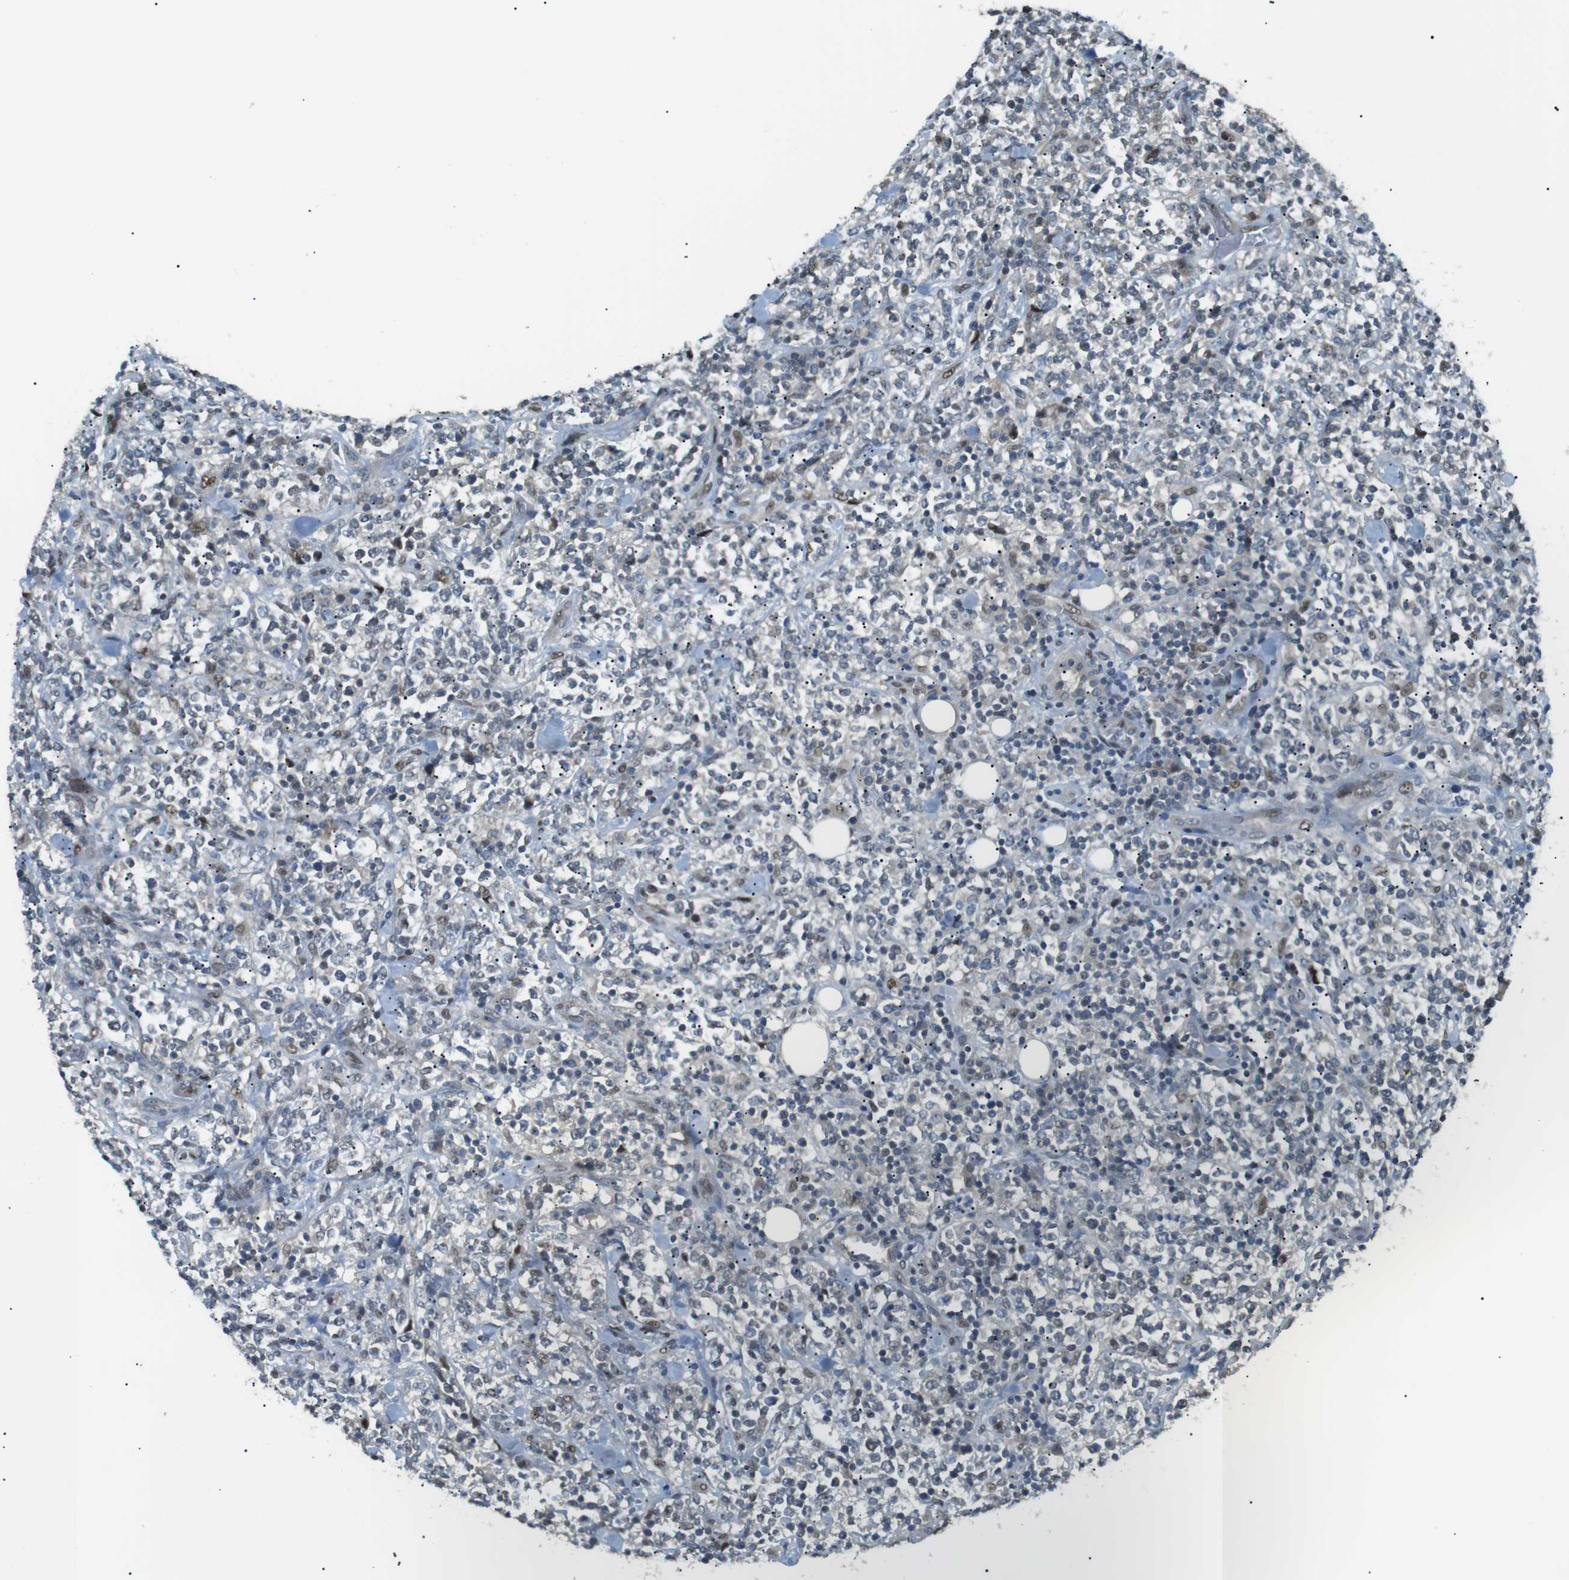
{"staining": {"intensity": "weak", "quantity": "<25%", "location": "nuclear"}, "tissue": "lymphoma", "cell_type": "Tumor cells", "image_type": "cancer", "snomed": [{"axis": "morphology", "description": "Malignant lymphoma, non-Hodgkin's type, High grade"}, {"axis": "topography", "description": "Soft tissue"}], "caption": "High power microscopy histopathology image of an immunohistochemistry micrograph of high-grade malignant lymphoma, non-Hodgkin's type, revealing no significant staining in tumor cells.", "gene": "SRPK2", "patient": {"sex": "male", "age": 18}}